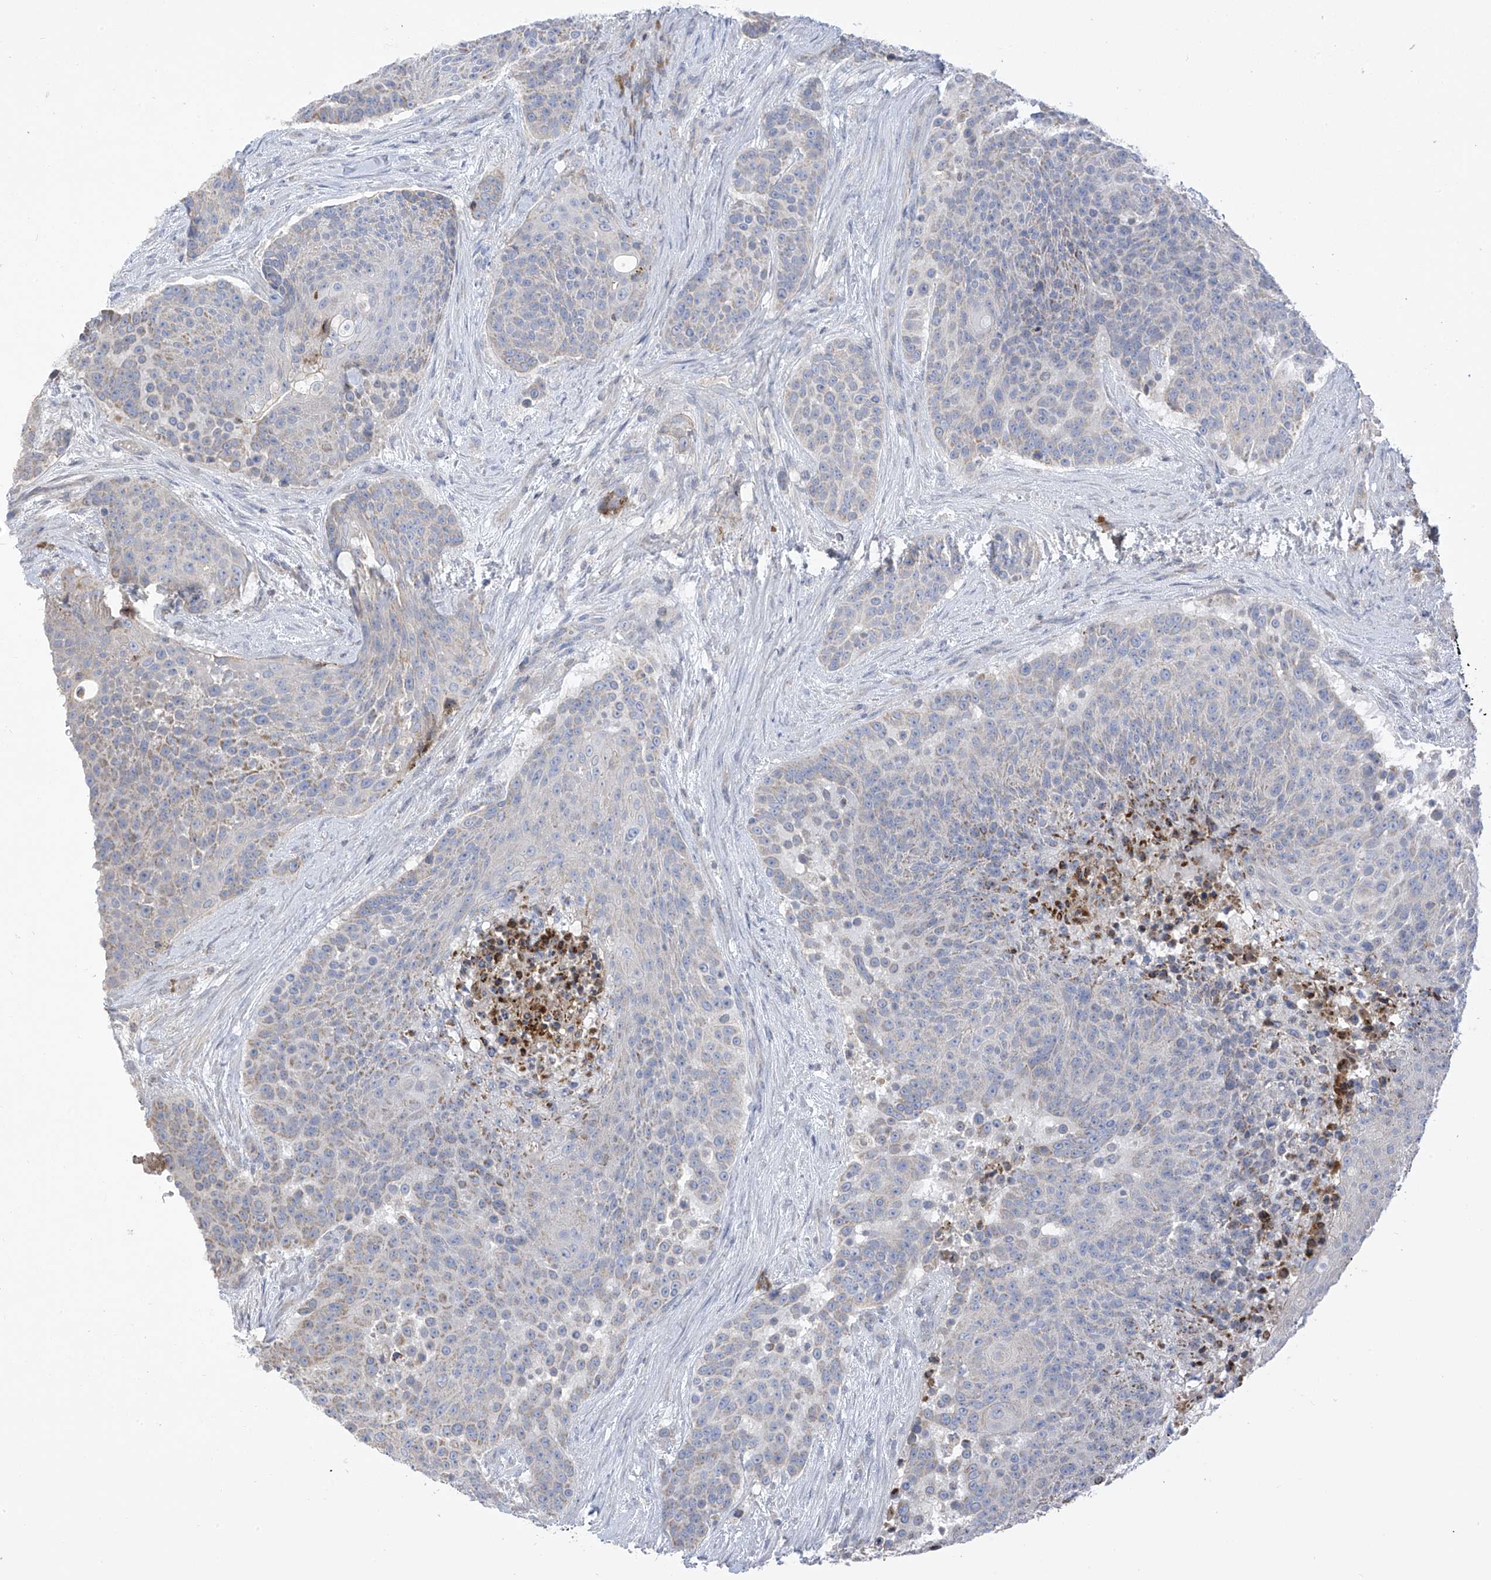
{"staining": {"intensity": "negative", "quantity": "none", "location": "none"}, "tissue": "urothelial cancer", "cell_type": "Tumor cells", "image_type": "cancer", "snomed": [{"axis": "morphology", "description": "Urothelial carcinoma, High grade"}, {"axis": "topography", "description": "Urinary bladder"}], "caption": "A high-resolution photomicrograph shows immunohistochemistry (IHC) staining of urothelial carcinoma (high-grade), which reveals no significant positivity in tumor cells.", "gene": "SLCO4A1", "patient": {"sex": "female", "age": 63}}